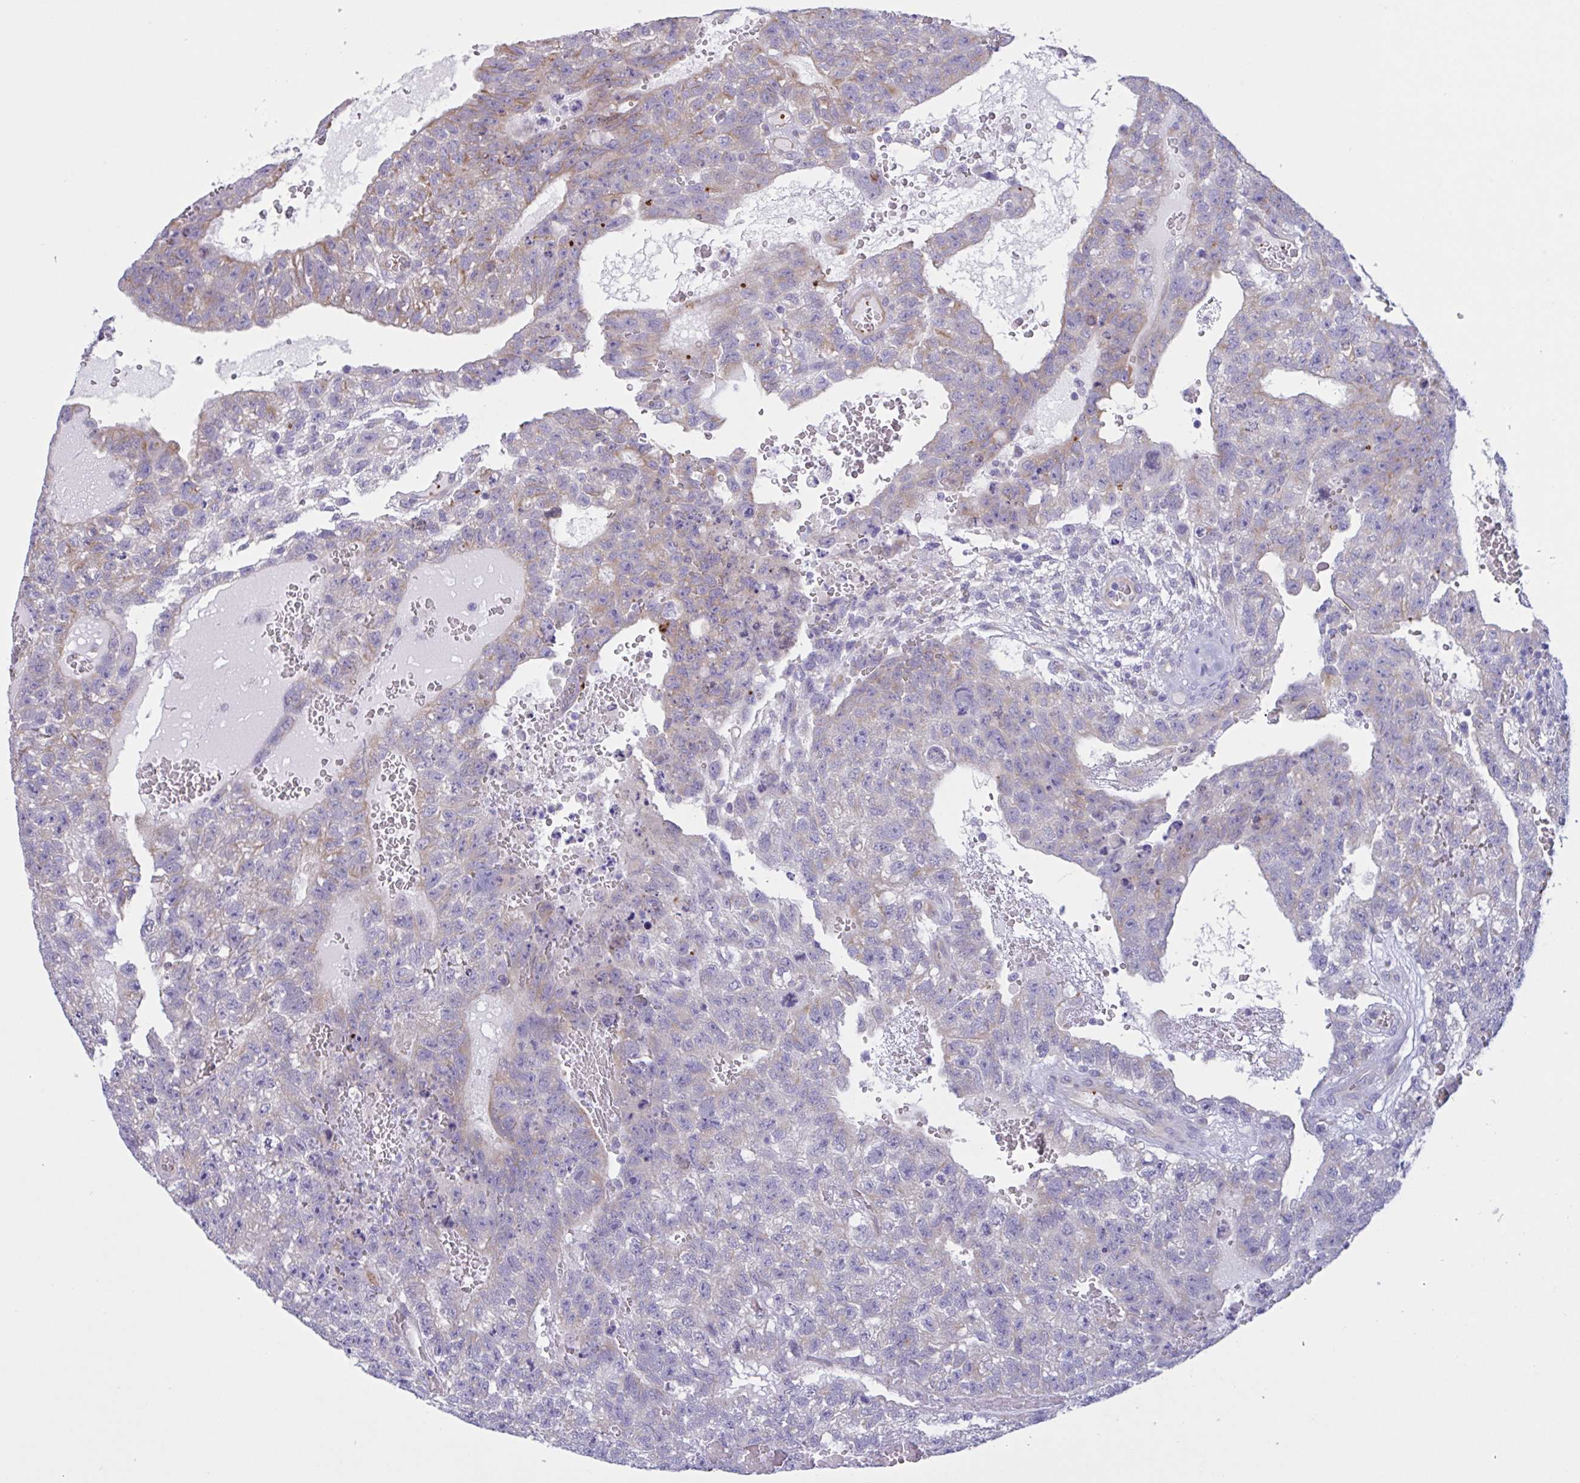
{"staining": {"intensity": "moderate", "quantity": "<25%", "location": "cytoplasmic/membranous"}, "tissue": "testis cancer", "cell_type": "Tumor cells", "image_type": "cancer", "snomed": [{"axis": "morphology", "description": "Carcinoma, Embryonal, NOS"}, {"axis": "topography", "description": "Testis"}], "caption": "This is a micrograph of IHC staining of testis cancer, which shows moderate staining in the cytoplasmic/membranous of tumor cells.", "gene": "RPL22L1", "patient": {"sex": "male", "age": 26}}